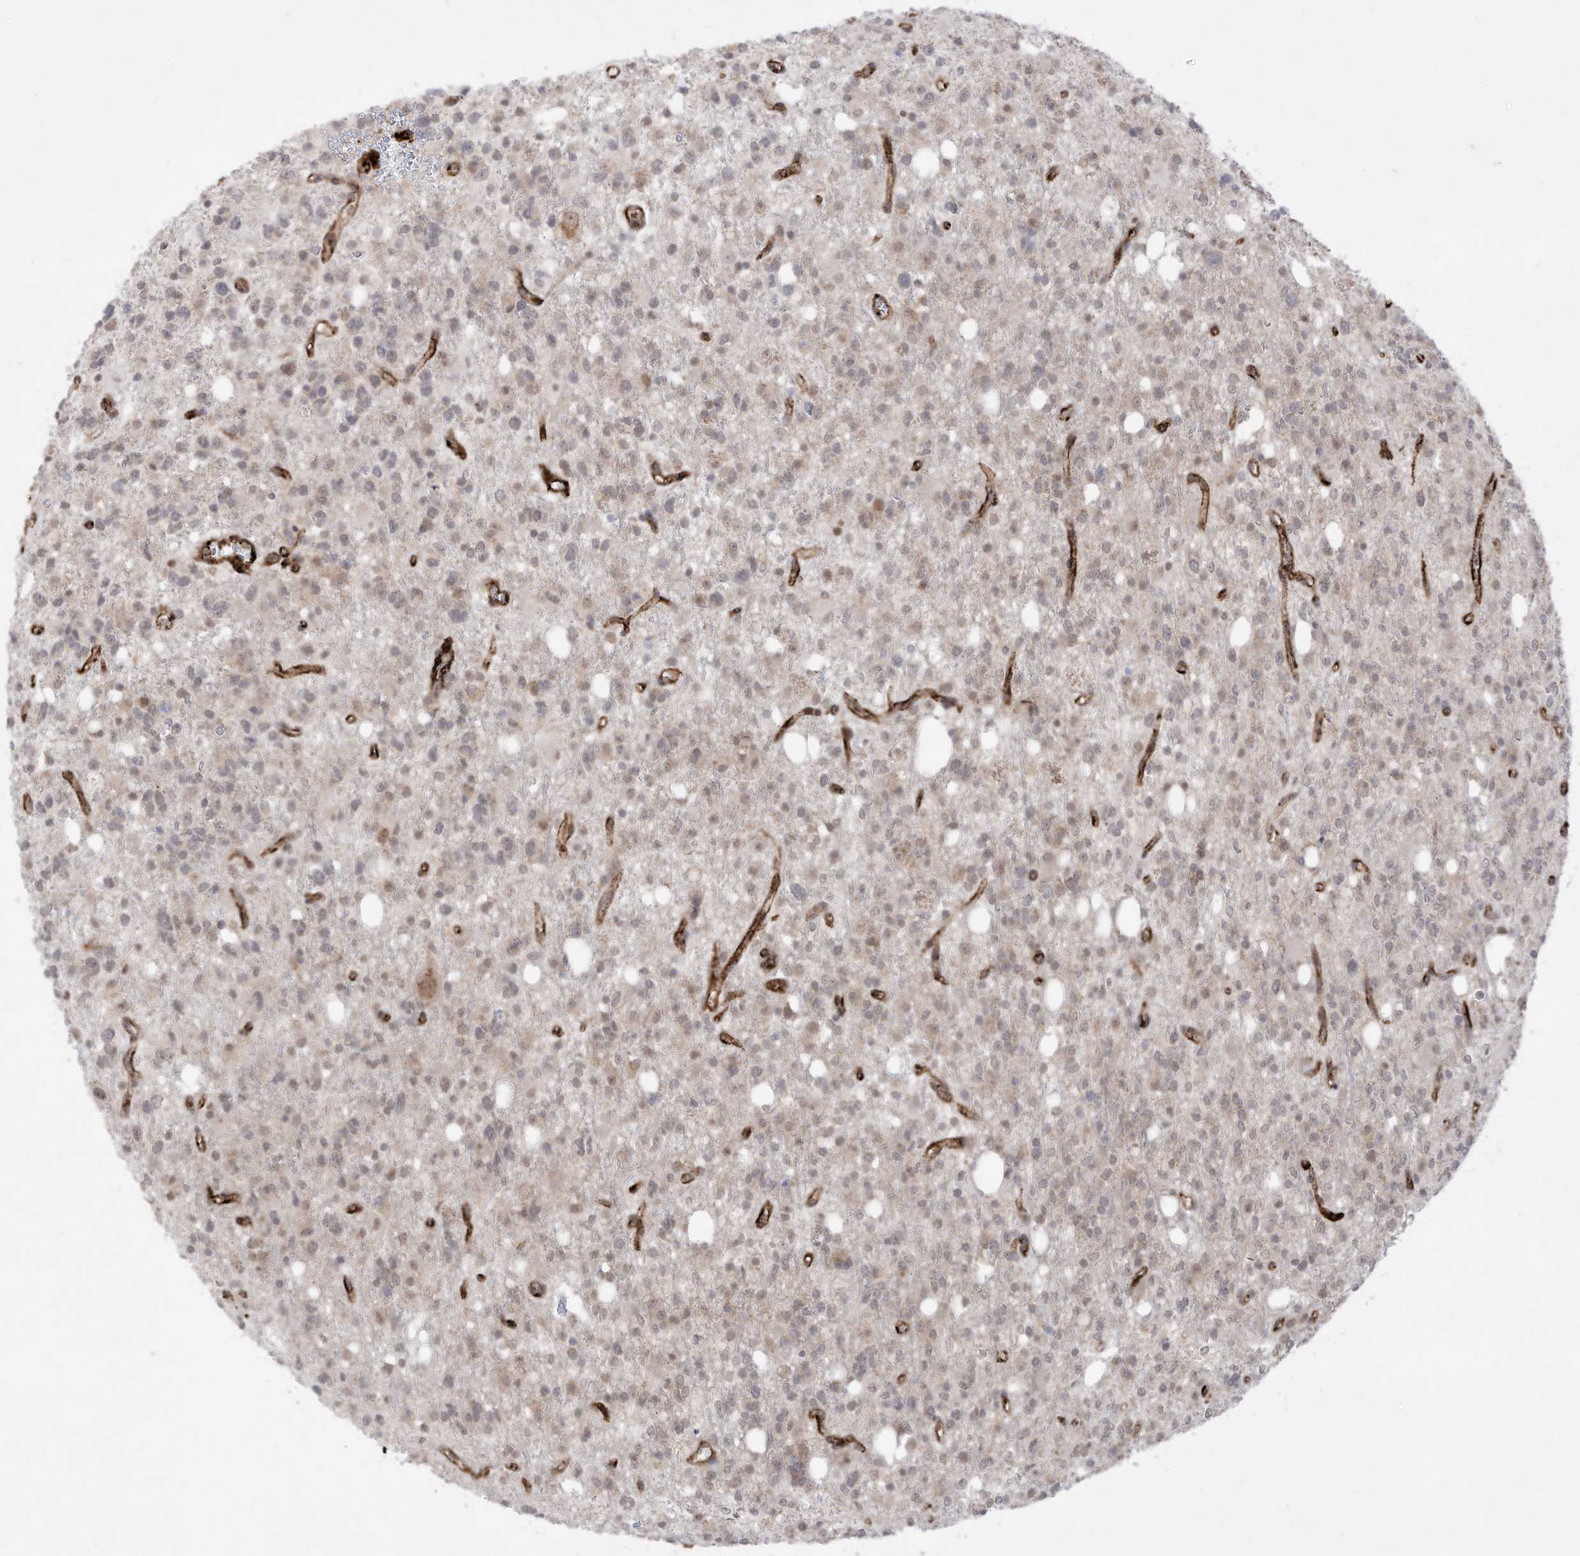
{"staining": {"intensity": "weak", "quantity": "25%-75%", "location": "cytoplasmic/membranous"}, "tissue": "glioma", "cell_type": "Tumor cells", "image_type": "cancer", "snomed": [{"axis": "morphology", "description": "Glioma, malignant, High grade"}, {"axis": "topography", "description": "Brain"}], "caption": "Glioma stained with IHC displays weak cytoplasmic/membranous staining in about 25%-75% of tumor cells.", "gene": "ZGRF1", "patient": {"sex": "female", "age": 62}}